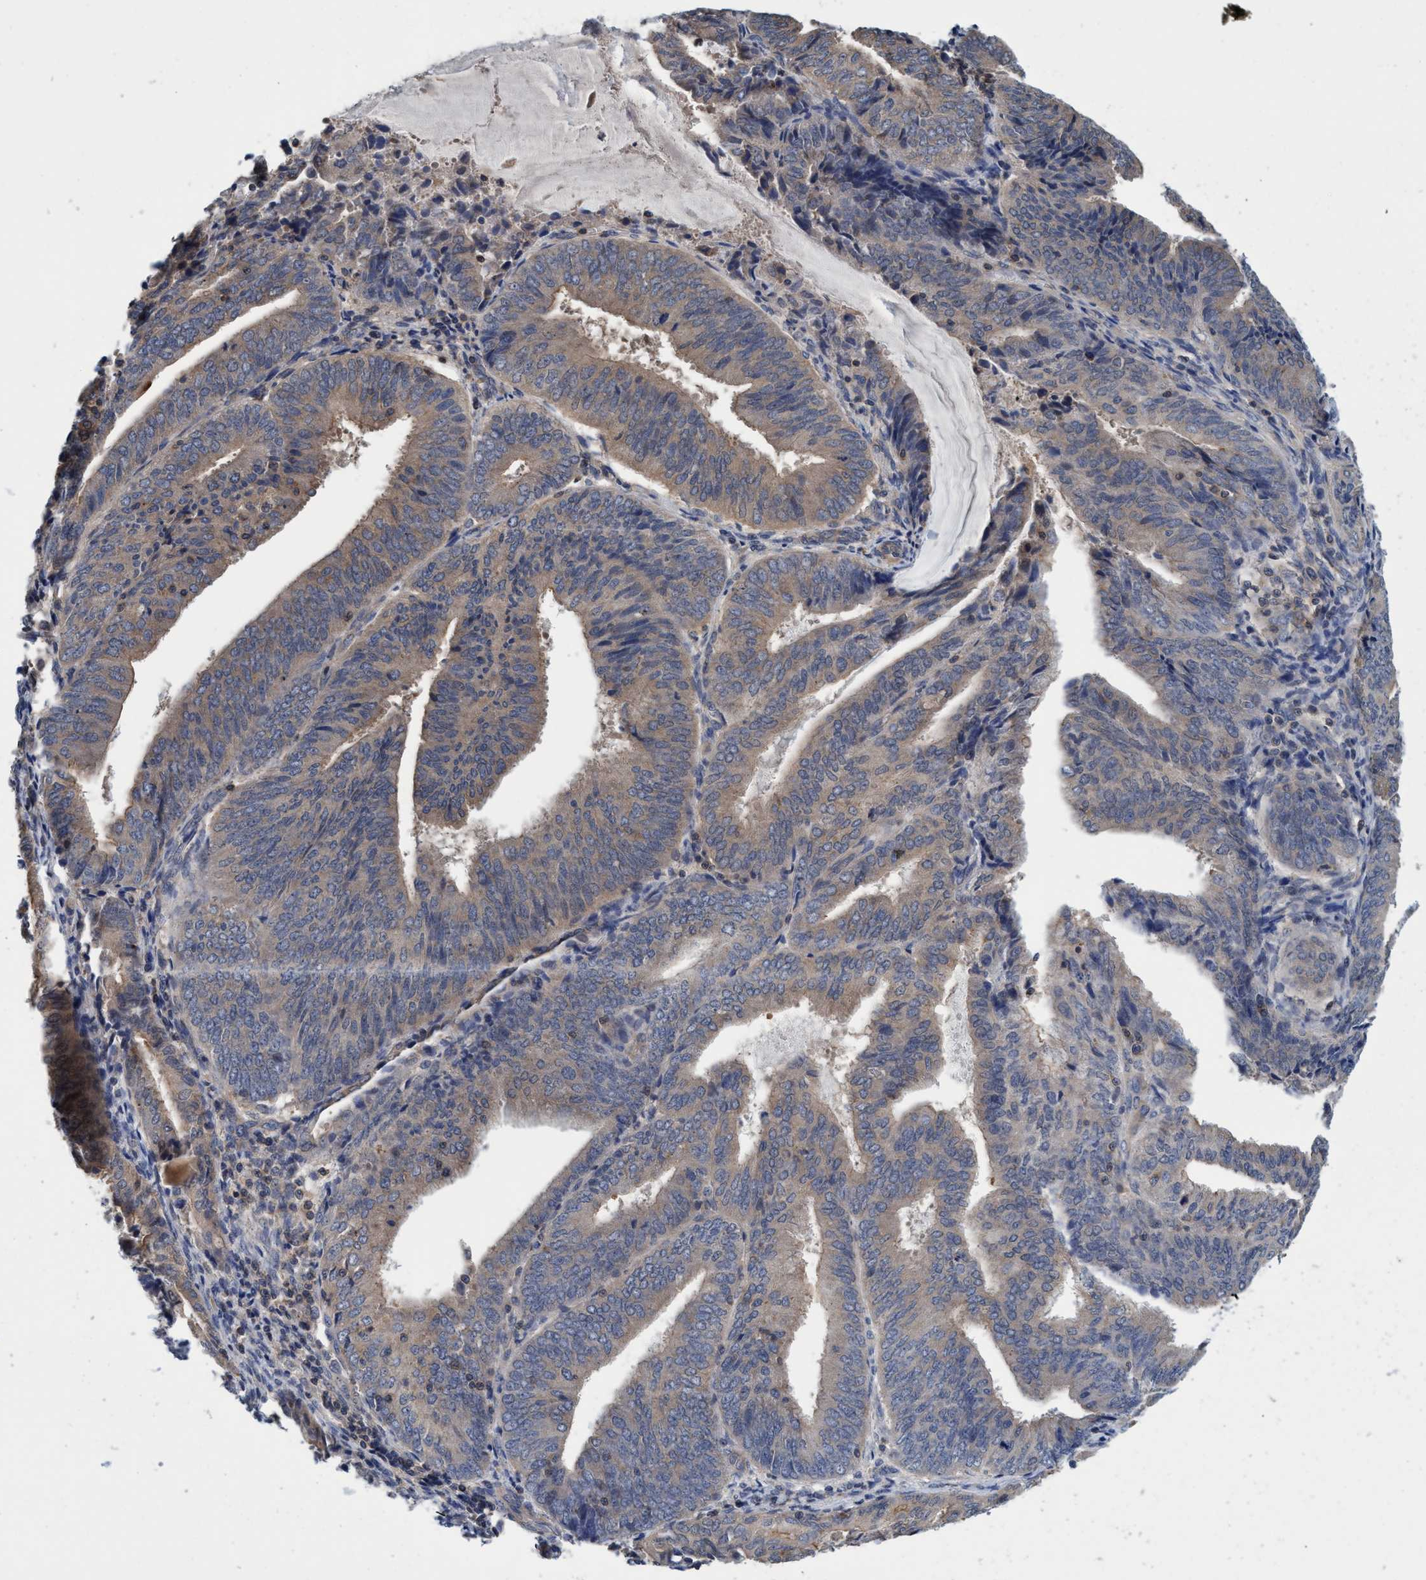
{"staining": {"intensity": "weak", "quantity": ">75%", "location": "cytoplasmic/membranous"}, "tissue": "endometrial cancer", "cell_type": "Tumor cells", "image_type": "cancer", "snomed": [{"axis": "morphology", "description": "Adenocarcinoma, NOS"}, {"axis": "topography", "description": "Endometrium"}], "caption": "Protein analysis of endometrial adenocarcinoma tissue displays weak cytoplasmic/membranous staining in approximately >75% of tumor cells.", "gene": "CALCOCO2", "patient": {"sex": "female", "age": 81}}